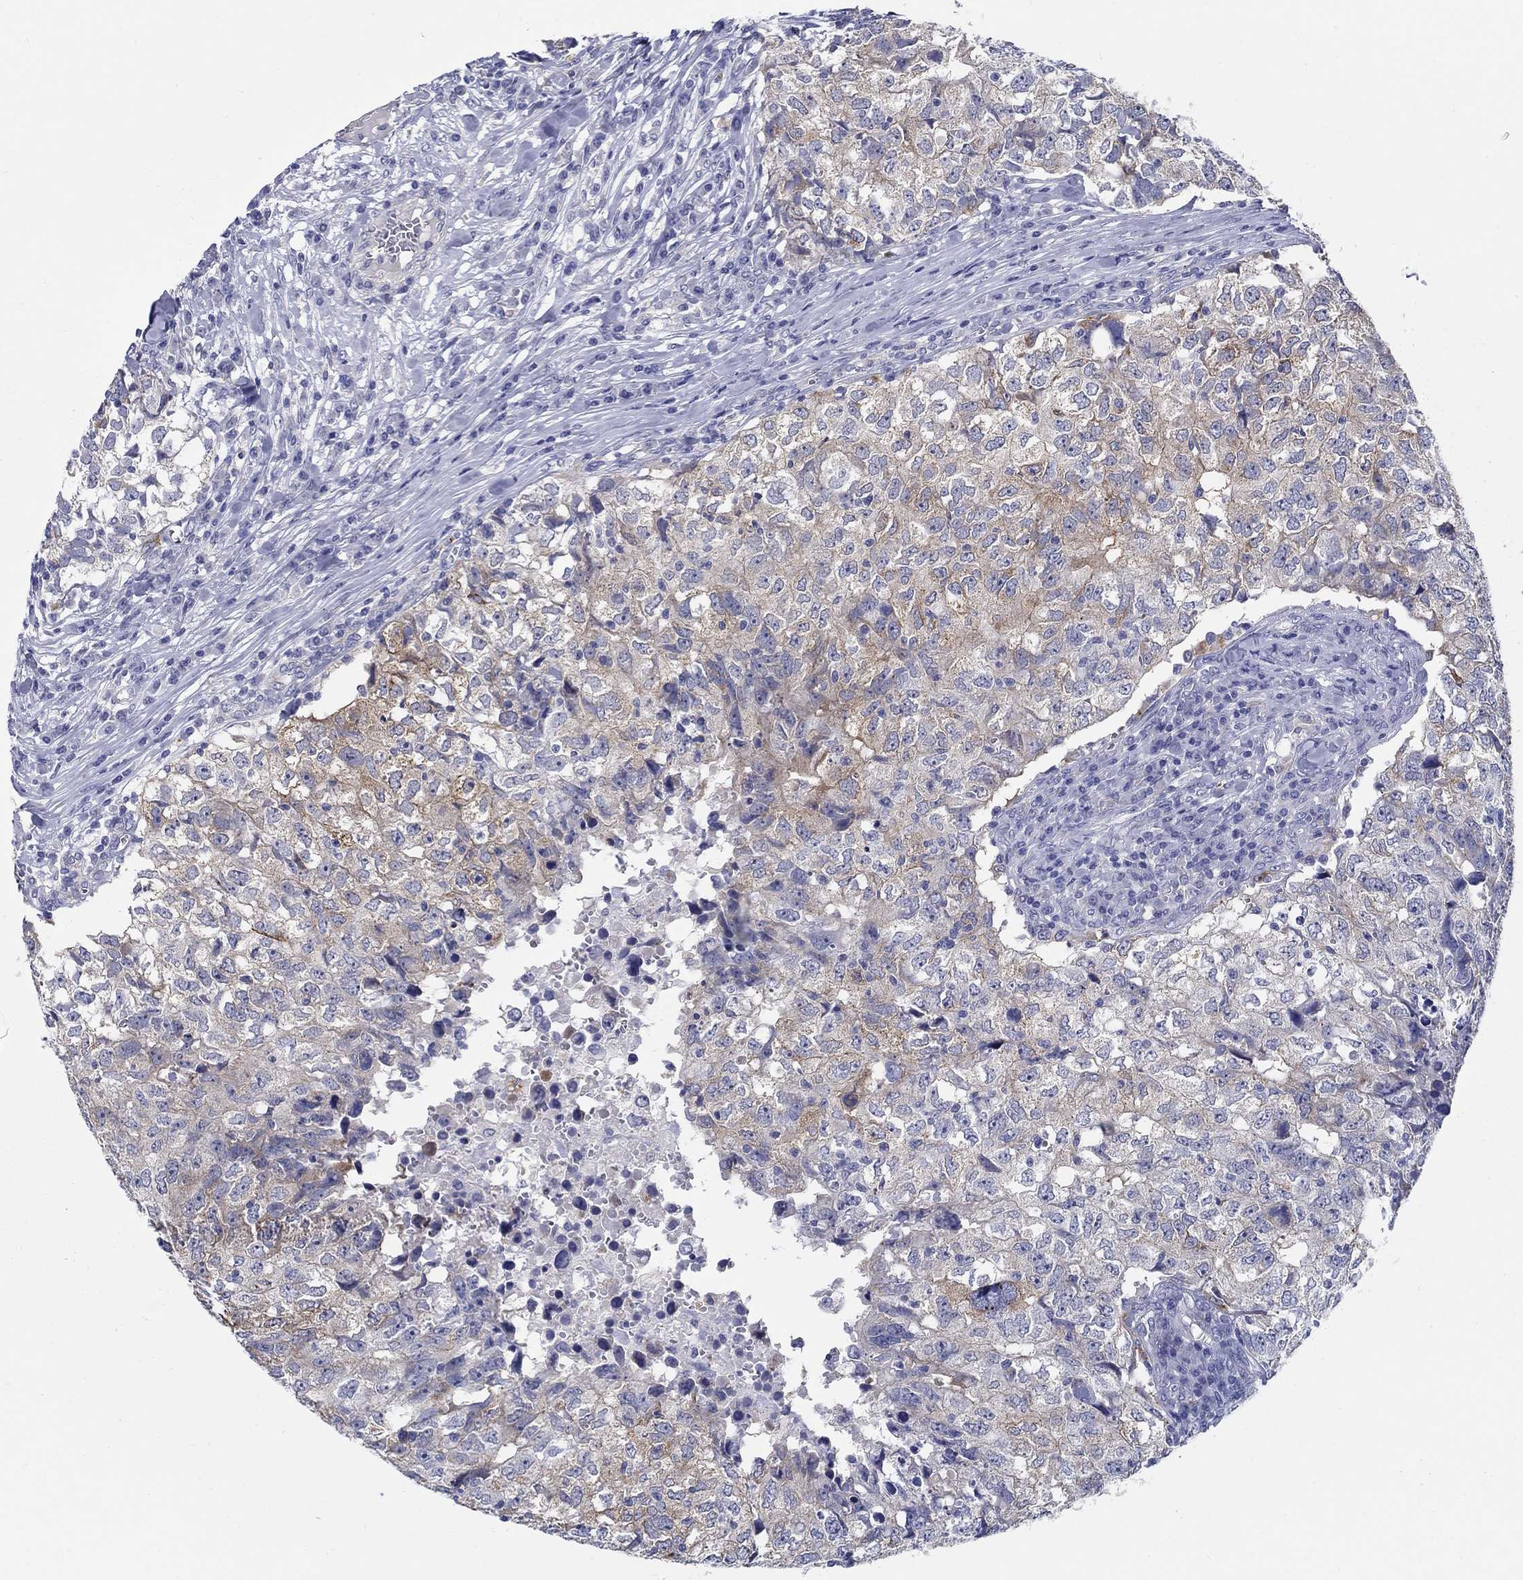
{"staining": {"intensity": "moderate", "quantity": "<25%", "location": "cytoplasmic/membranous"}, "tissue": "breast cancer", "cell_type": "Tumor cells", "image_type": "cancer", "snomed": [{"axis": "morphology", "description": "Duct carcinoma"}, {"axis": "topography", "description": "Breast"}], "caption": "DAB immunohistochemical staining of breast cancer demonstrates moderate cytoplasmic/membranous protein expression in about <25% of tumor cells. (brown staining indicates protein expression, while blue staining denotes nuclei).", "gene": "RAP1GAP", "patient": {"sex": "female", "age": 30}}